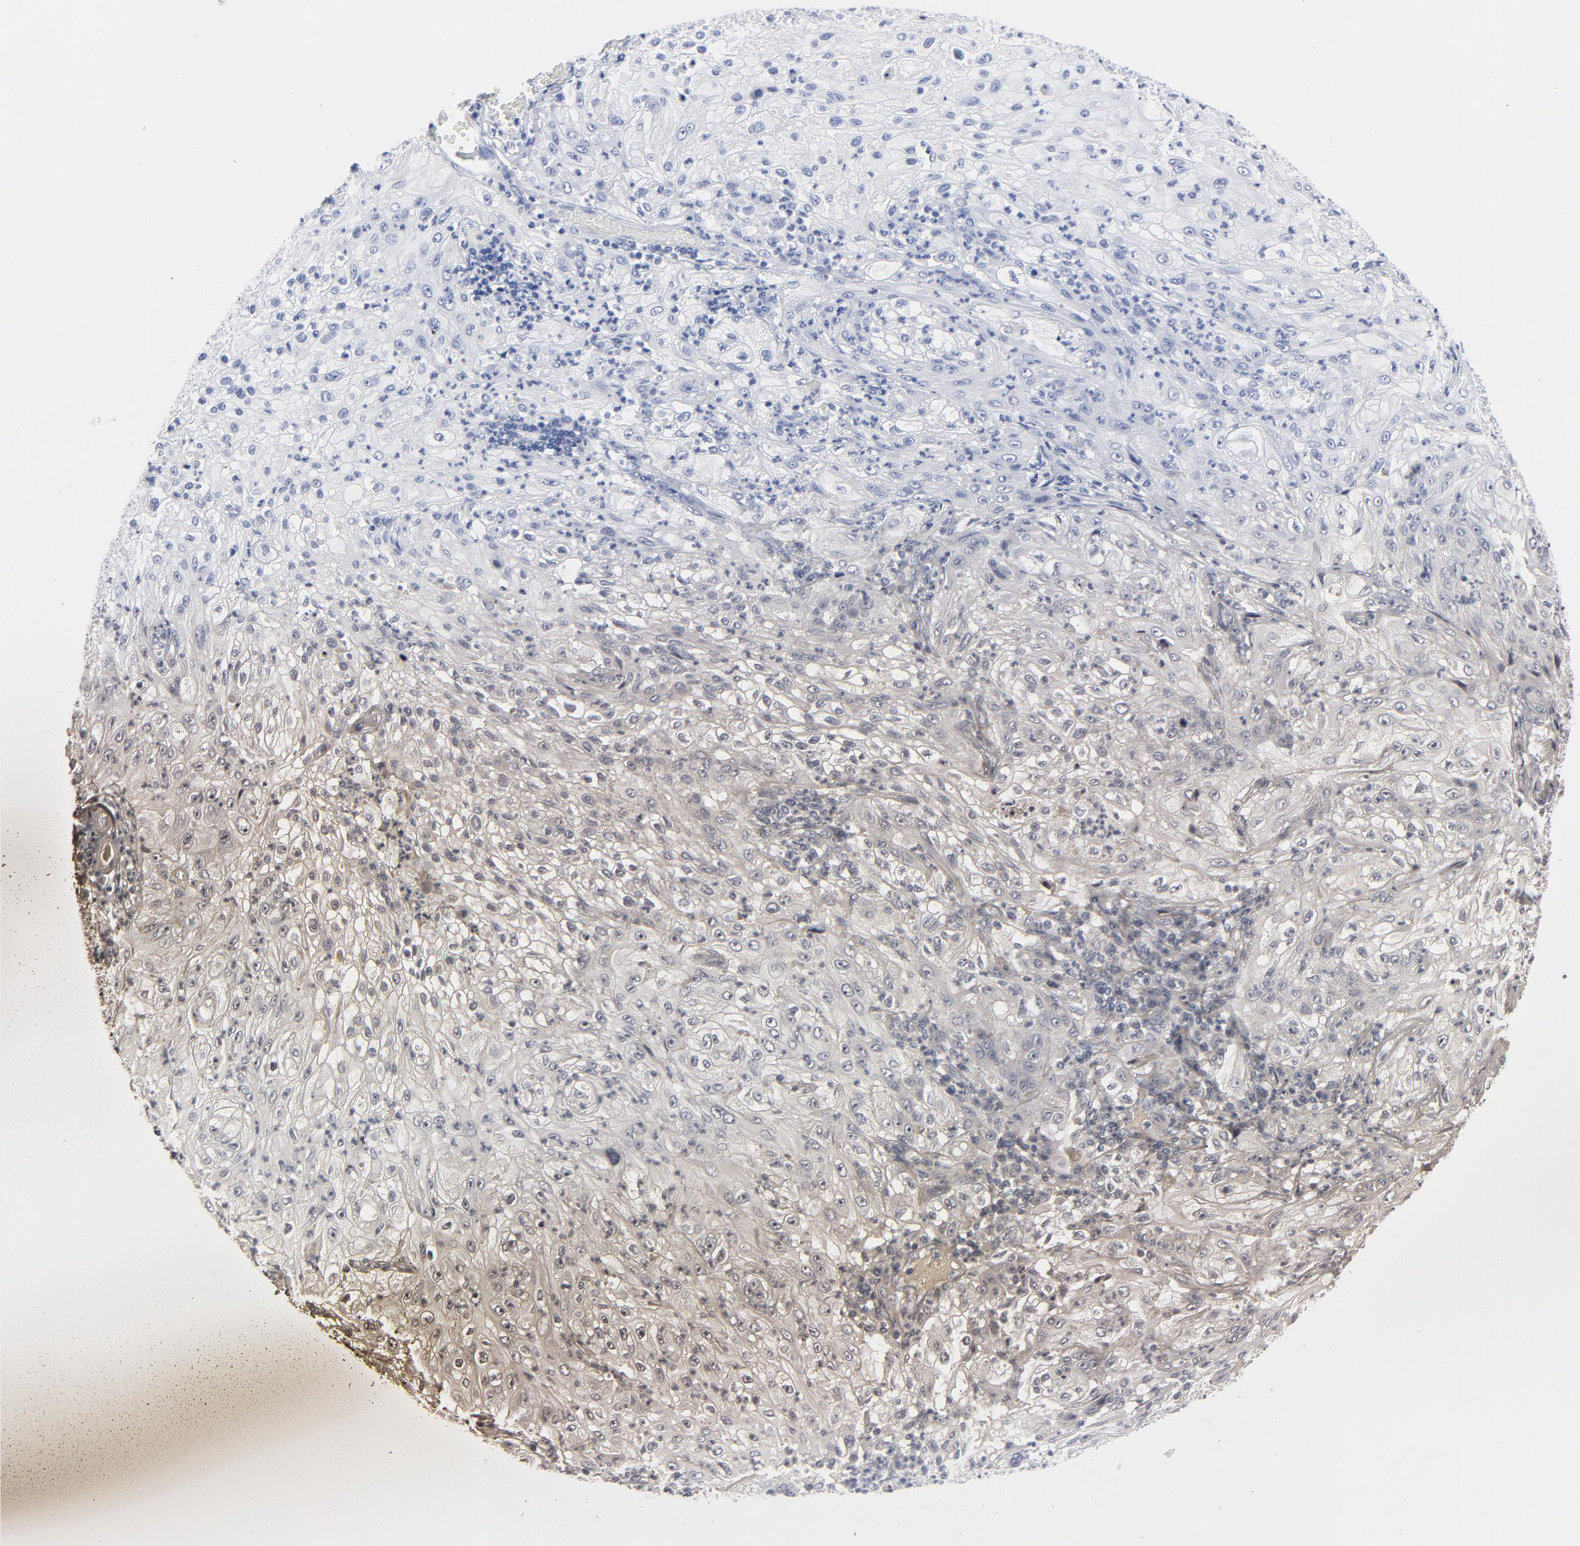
{"staining": {"intensity": "negative", "quantity": "none", "location": "none"}, "tissue": "lung cancer", "cell_type": "Tumor cells", "image_type": "cancer", "snomed": [{"axis": "morphology", "description": "Inflammation, NOS"}, {"axis": "morphology", "description": "Squamous cell carcinoma, NOS"}, {"axis": "topography", "description": "Lymph node"}, {"axis": "topography", "description": "Soft tissue"}, {"axis": "topography", "description": "Lung"}], "caption": "Immunohistochemical staining of squamous cell carcinoma (lung) reveals no significant staining in tumor cells.", "gene": "STAT2", "patient": {"sex": "male", "age": 66}}